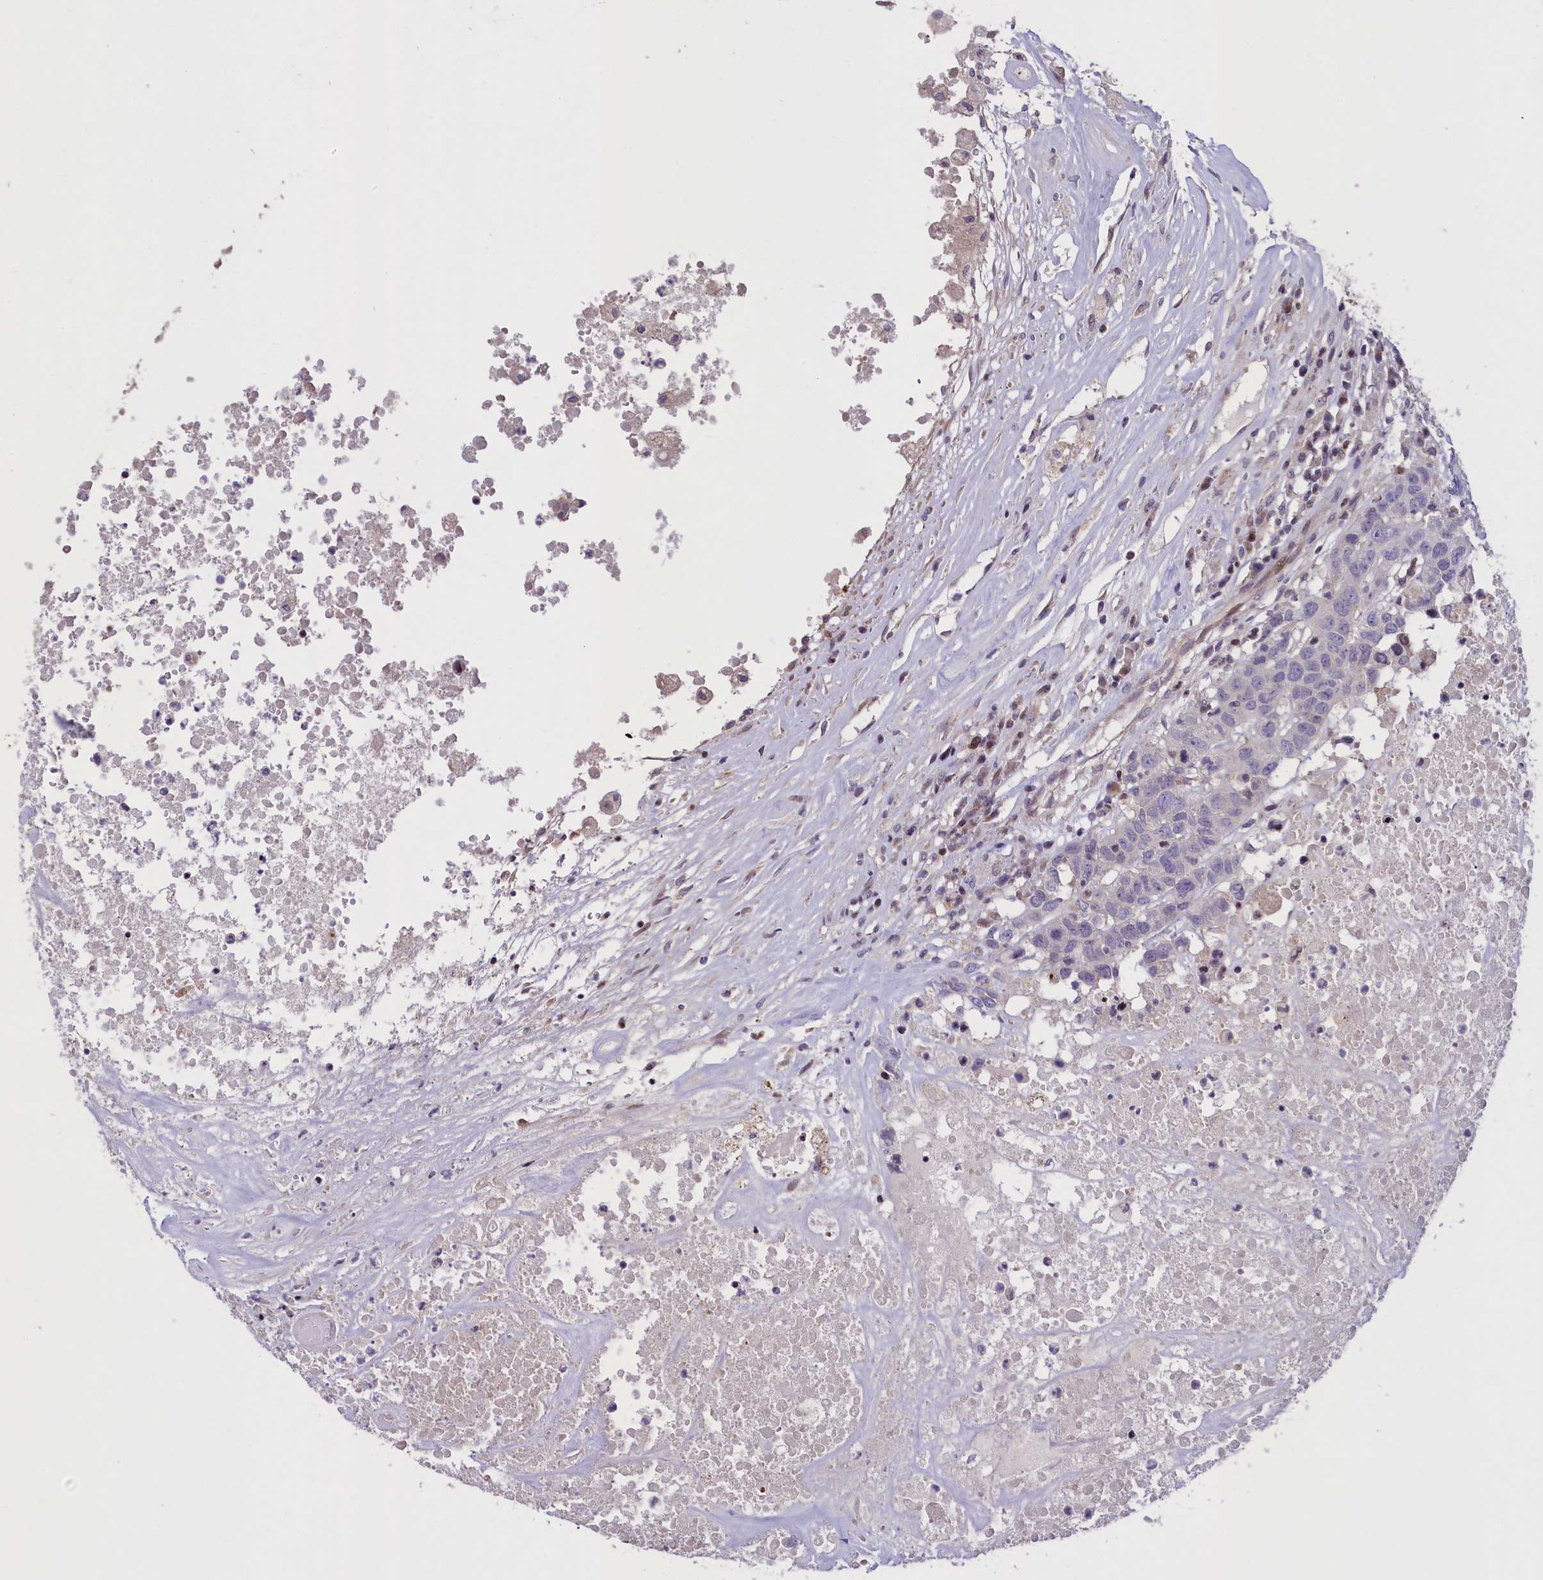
{"staining": {"intensity": "negative", "quantity": "none", "location": "none"}, "tissue": "head and neck cancer", "cell_type": "Tumor cells", "image_type": "cancer", "snomed": [{"axis": "morphology", "description": "Squamous cell carcinoma, NOS"}, {"axis": "topography", "description": "Head-Neck"}], "caption": "The image reveals no staining of tumor cells in head and neck cancer (squamous cell carcinoma).", "gene": "MAN2C1", "patient": {"sex": "male", "age": 66}}